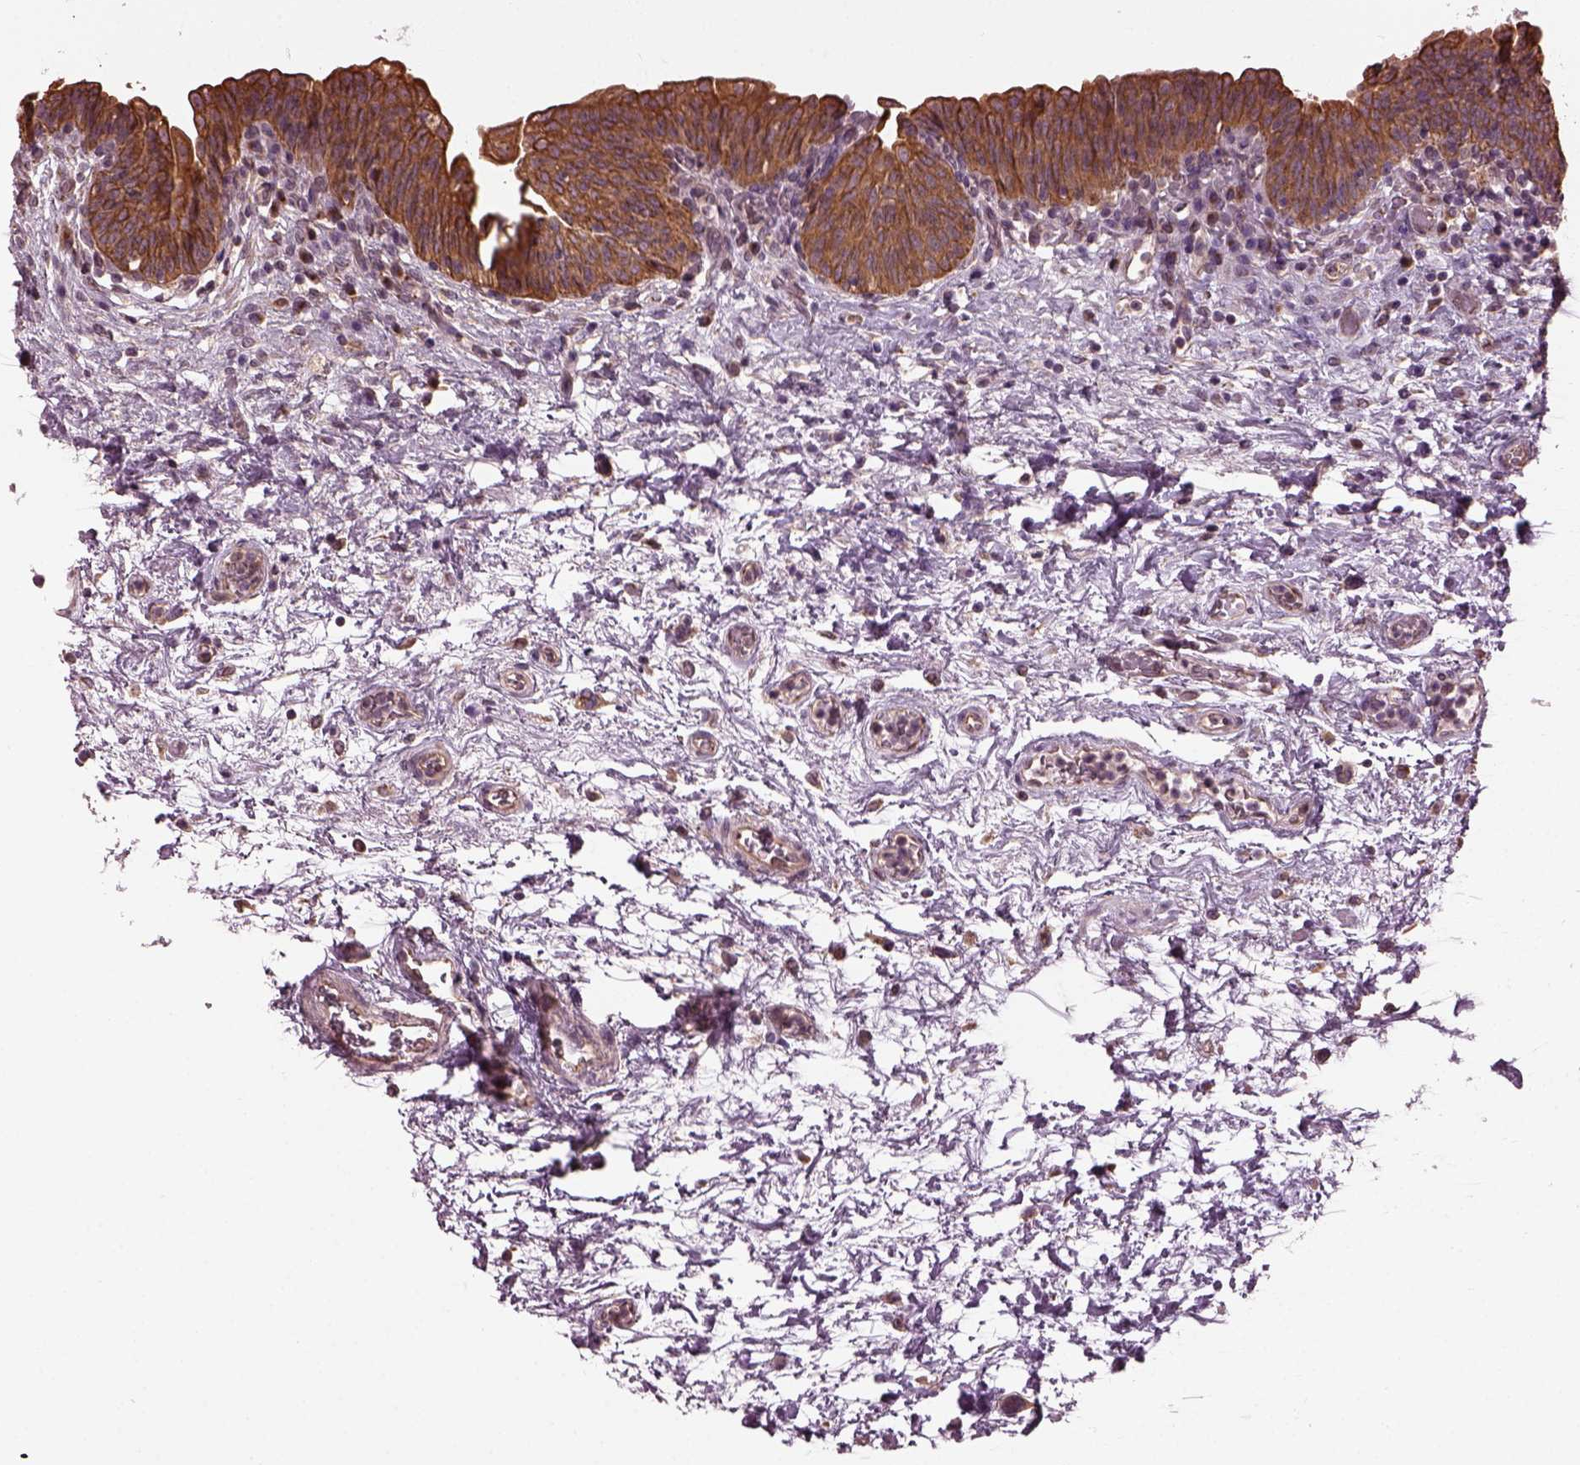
{"staining": {"intensity": "strong", "quantity": ">75%", "location": "cytoplasmic/membranous,nuclear"}, "tissue": "urinary bladder", "cell_type": "Urothelial cells", "image_type": "normal", "snomed": [{"axis": "morphology", "description": "Normal tissue, NOS"}, {"axis": "topography", "description": "Urinary bladder"}], "caption": "Strong cytoplasmic/membranous,nuclear positivity is identified in about >75% of urothelial cells in benign urinary bladder.", "gene": "RUFY3", "patient": {"sex": "male", "age": 69}}